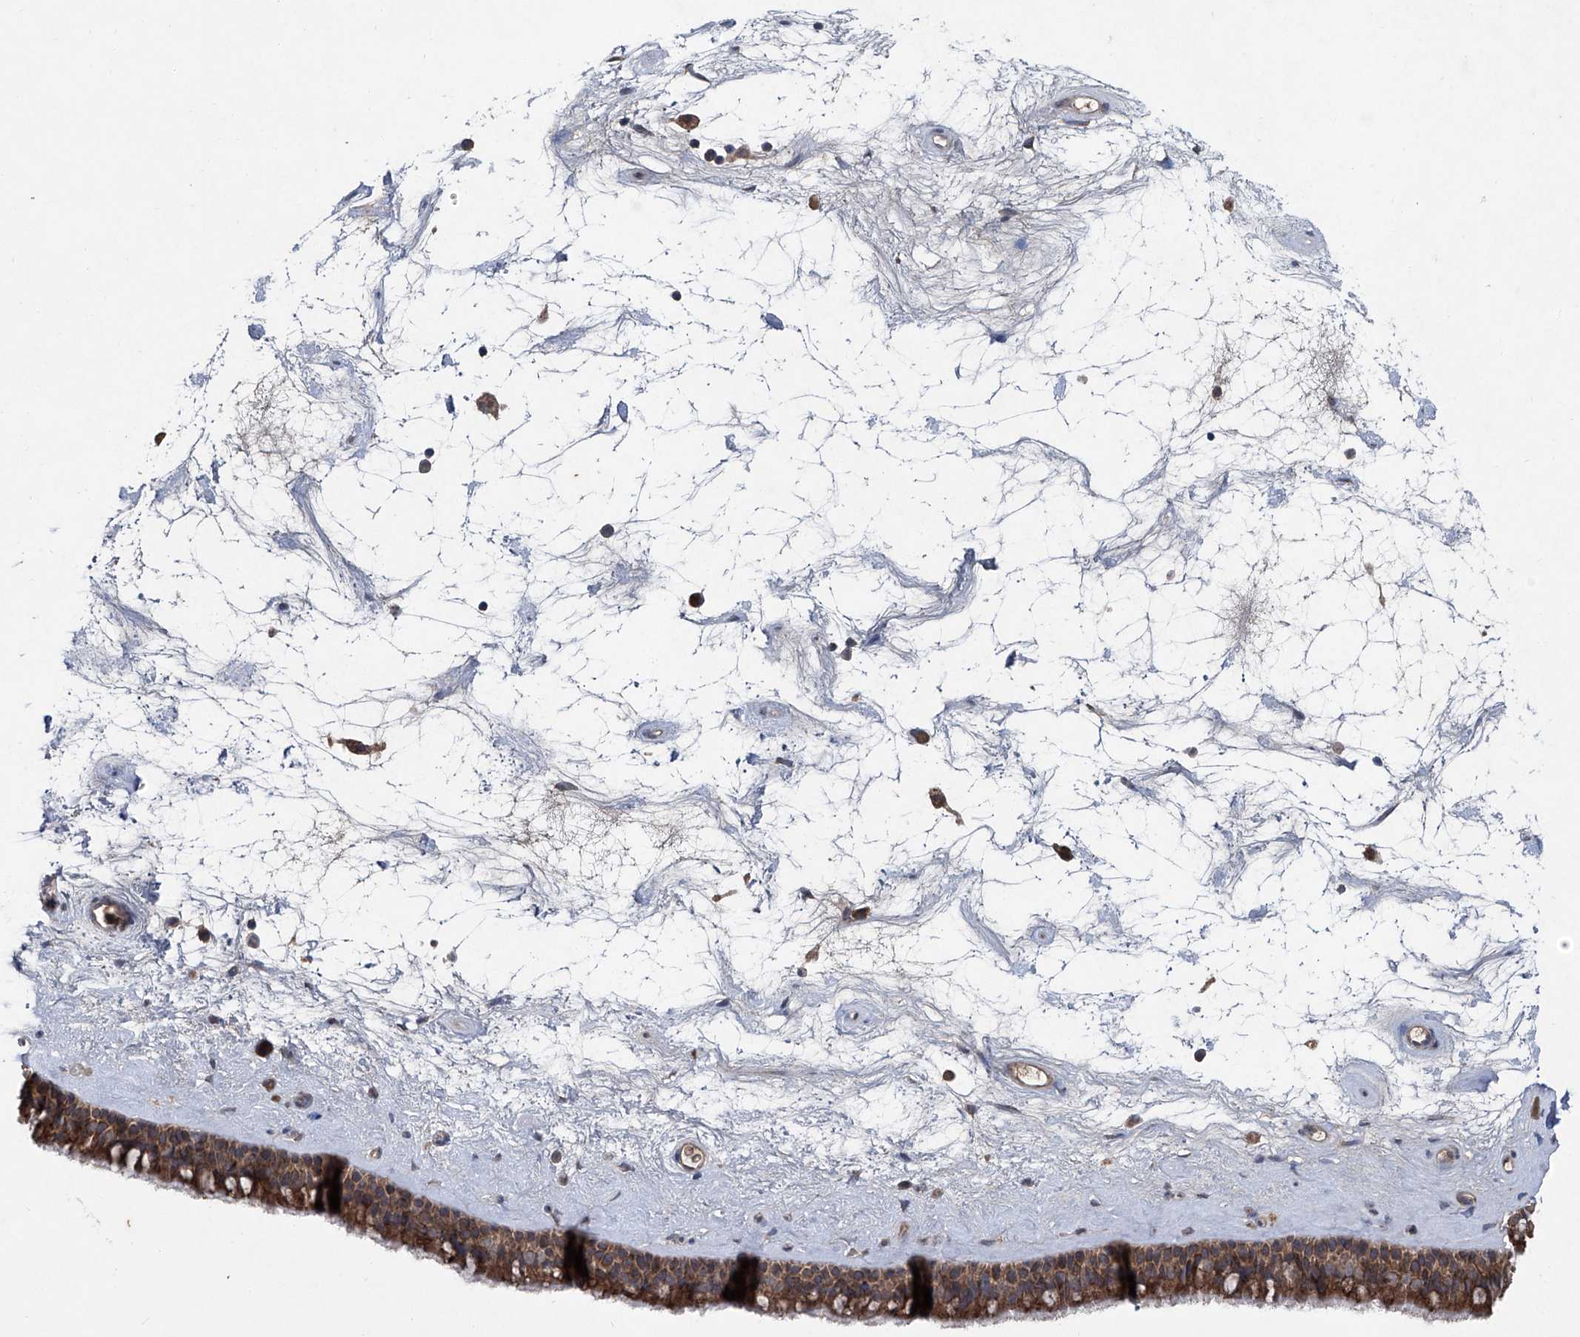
{"staining": {"intensity": "moderate", "quantity": ">75%", "location": "cytoplasmic/membranous"}, "tissue": "nasopharynx", "cell_type": "Respiratory epithelial cells", "image_type": "normal", "snomed": [{"axis": "morphology", "description": "Normal tissue, NOS"}, {"axis": "topography", "description": "Nasopharynx"}], "caption": "This image demonstrates IHC staining of unremarkable human nasopharynx, with medium moderate cytoplasmic/membranous expression in approximately >75% of respiratory epithelial cells.", "gene": "SUMF2", "patient": {"sex": "male", "age": 64}}